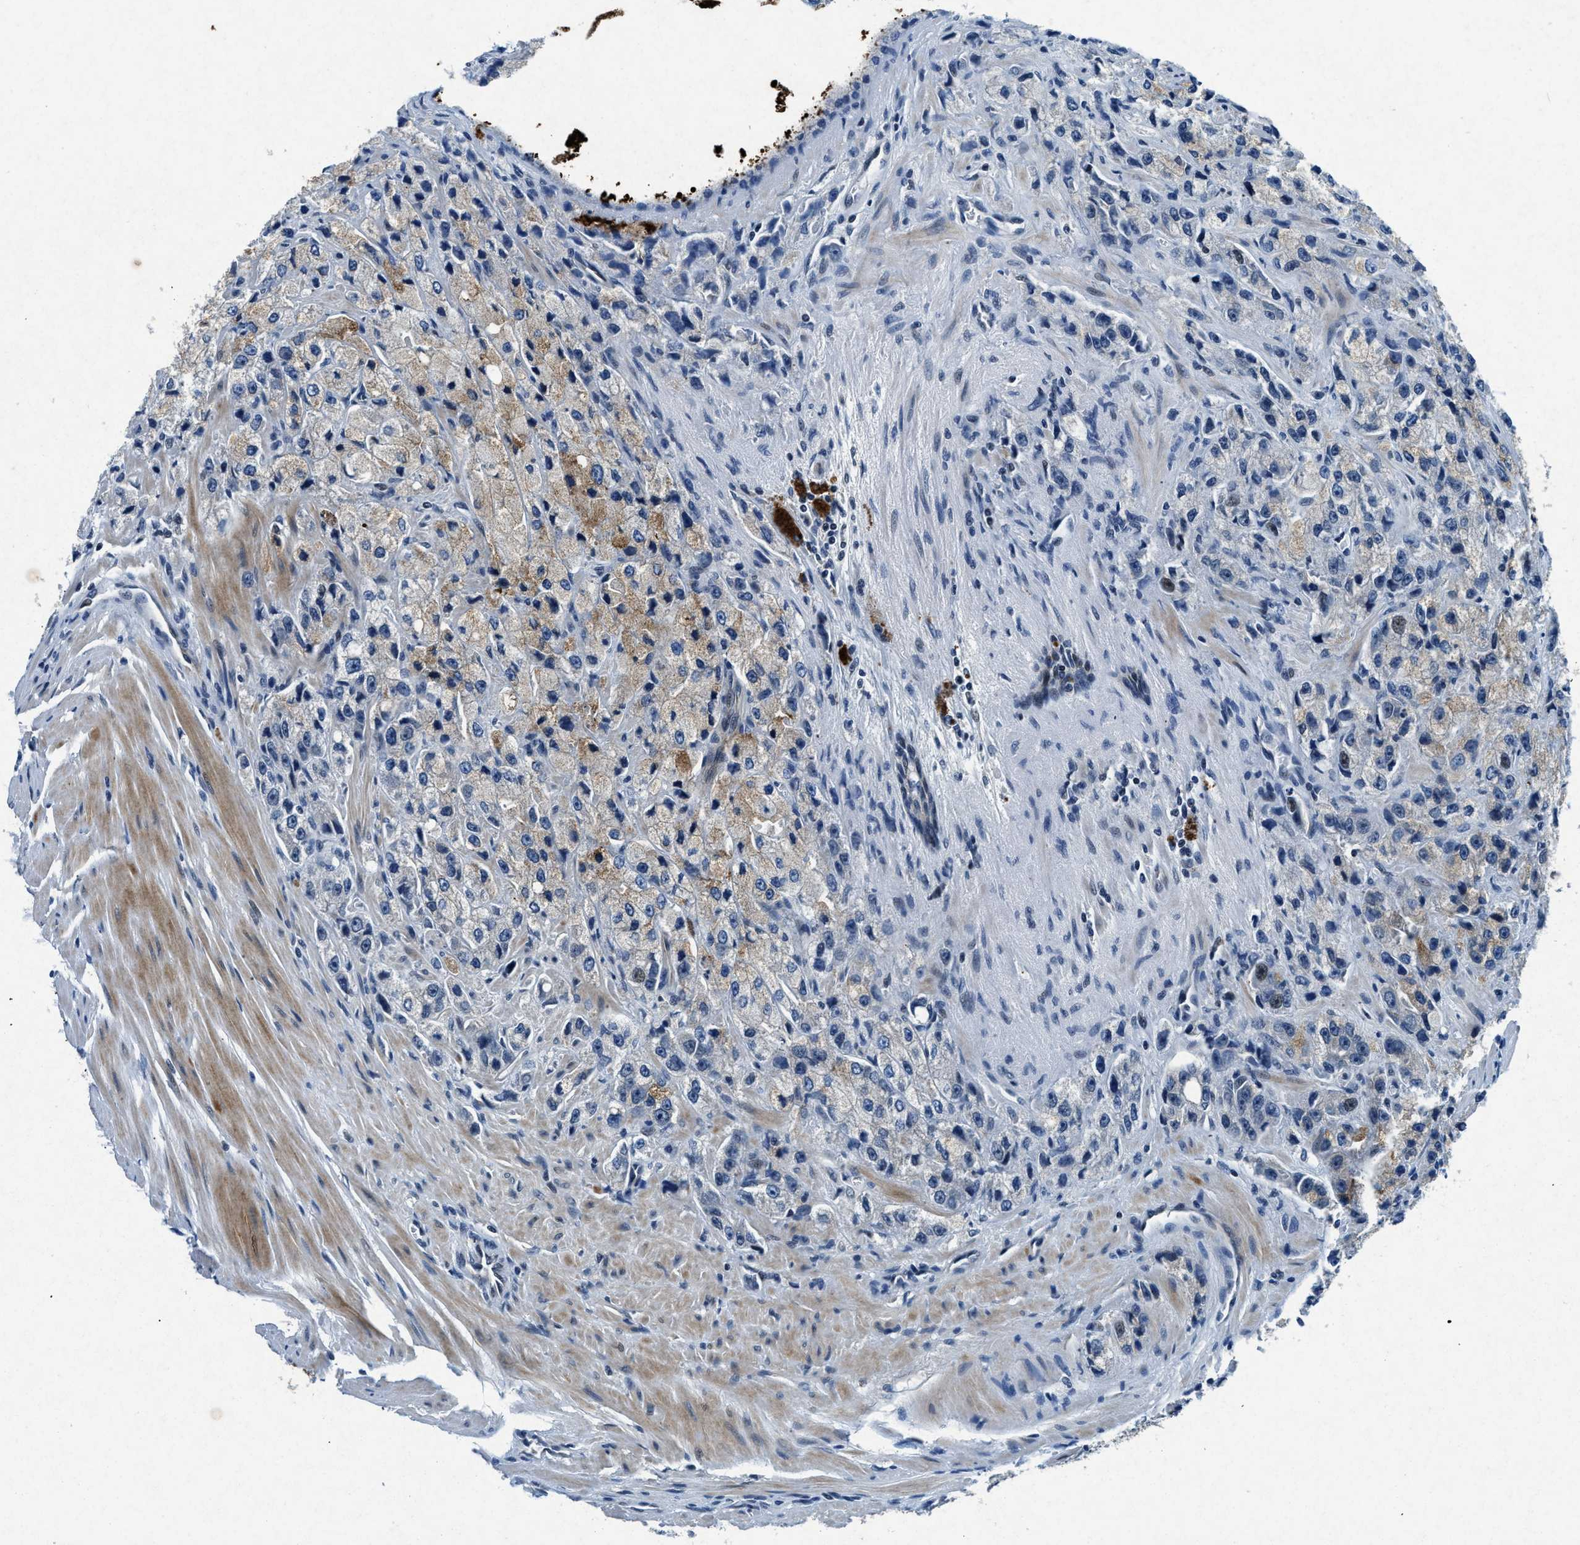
{"staining": {"intensity": "moderate", "quantity": "<25%", "location": "cytoplasmic/membranous"}, "tissue": "prostate cancer", "cell_type": "Tumor cells", "image_type": "cancer", "snomed": [{"axis": "morphology", "description": "Adenocarcinoma, High grade"}, {"axis": "topography", "description": "Prostate"}], "caption": "Moderate cytoplasmic/membranous staining is seen in about <25% of tumor cells in adenocarcinoma (high-grade) (prostate).", "gene": "PHLDA1", "patient": {"sex": "male", "age": 58}}